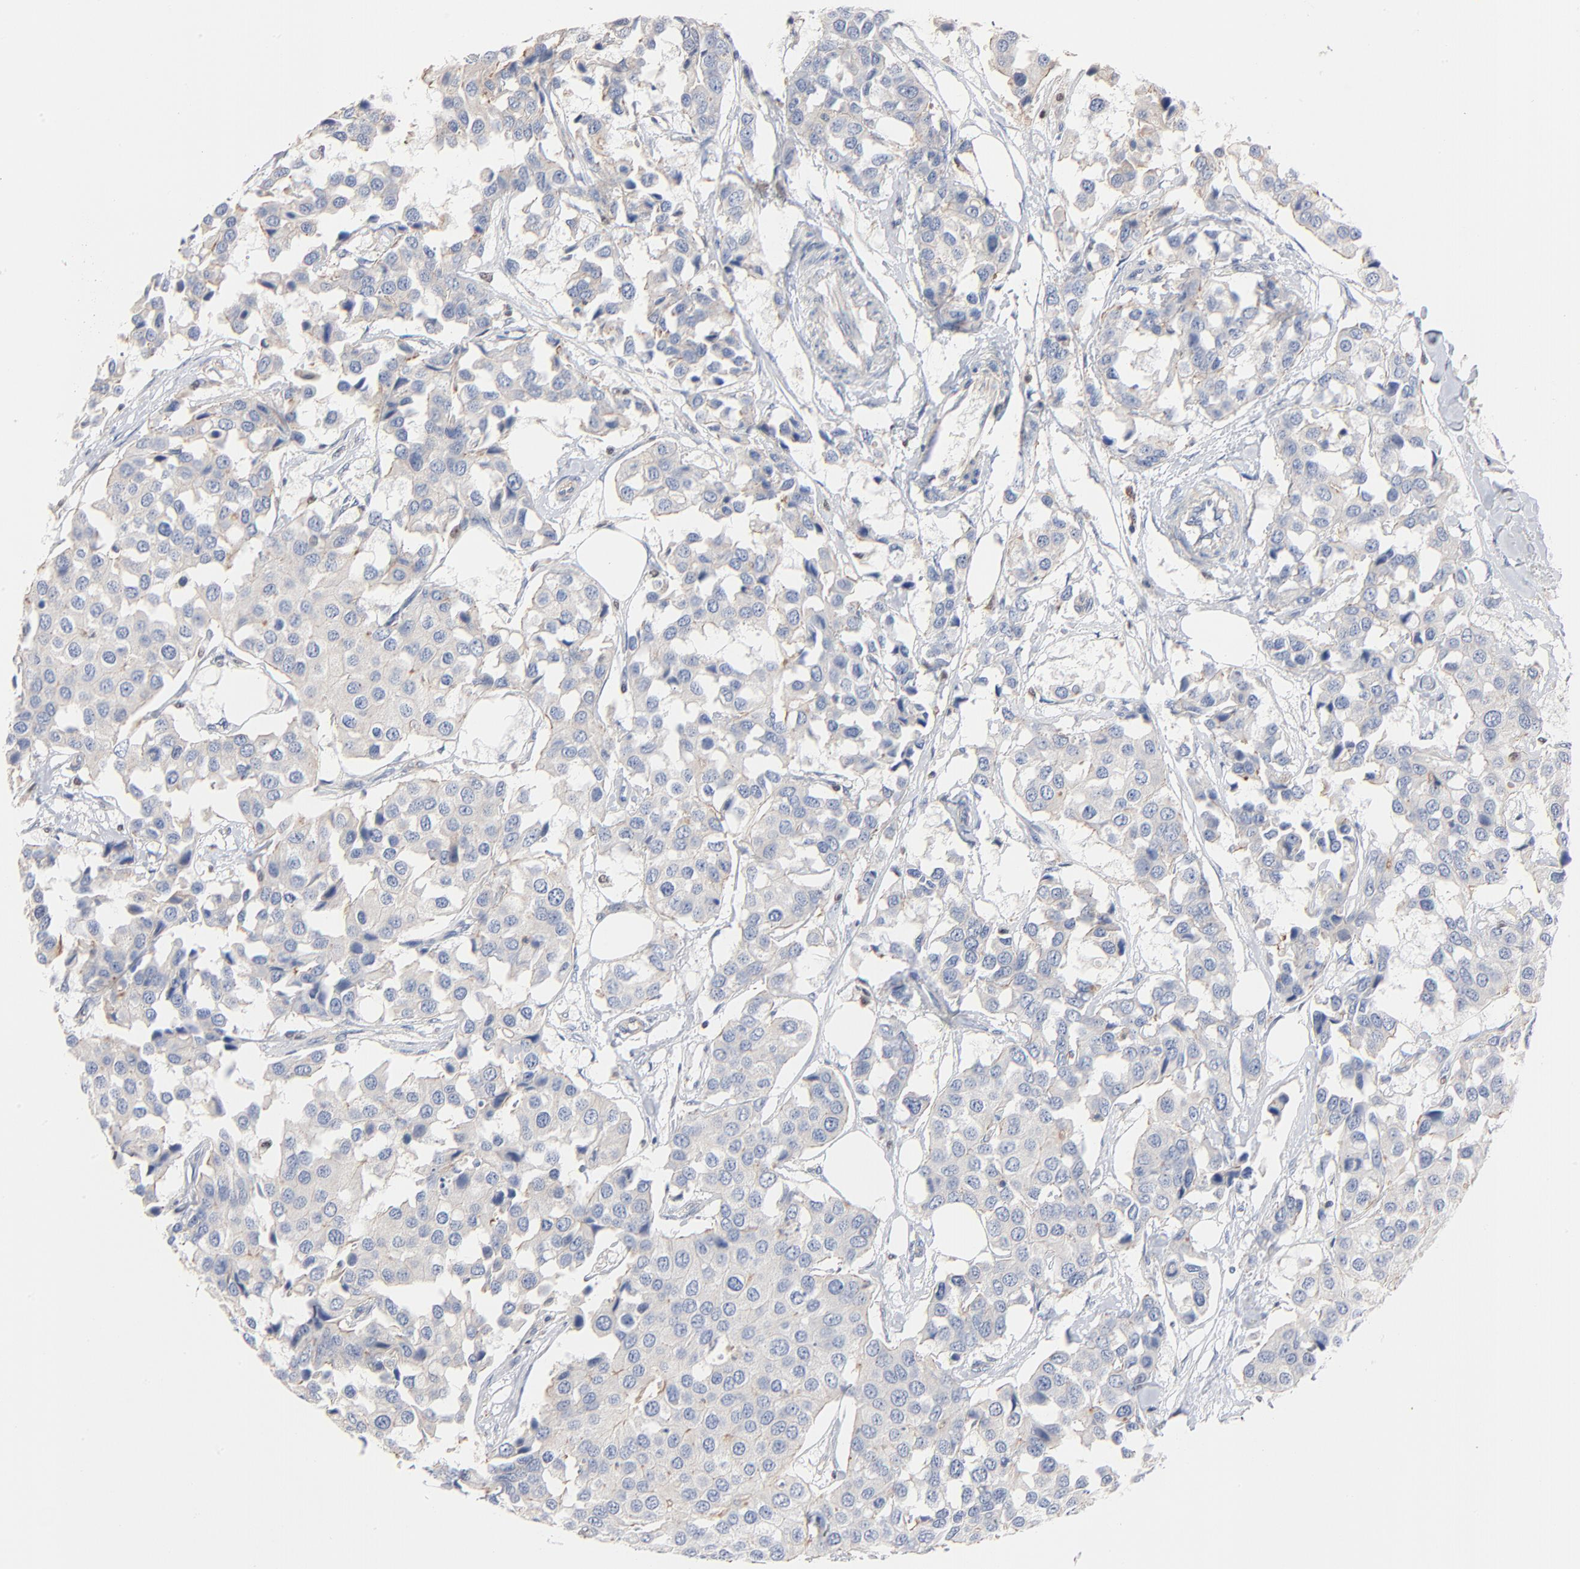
{"staining": {"intensity": "negative", "quantity": "none", "location": "none"}, "tissue": "breast cancer", "cell_type": "Tumor cells", "image_type": "cancer", "snomed": [{"axis": "morphology", "description": "Duct carcinoma"}, {"axis": "topography", "description": "Breast"}], "caption": "DAB (3,3'-diaminobenzidine) immunohistochemical staining of invasive ductal carcinoma (breast) shows no significant positivity in tumor cells.", "gene": "ARHGEF6", "patient": {"sex": "female", "age": 80}}